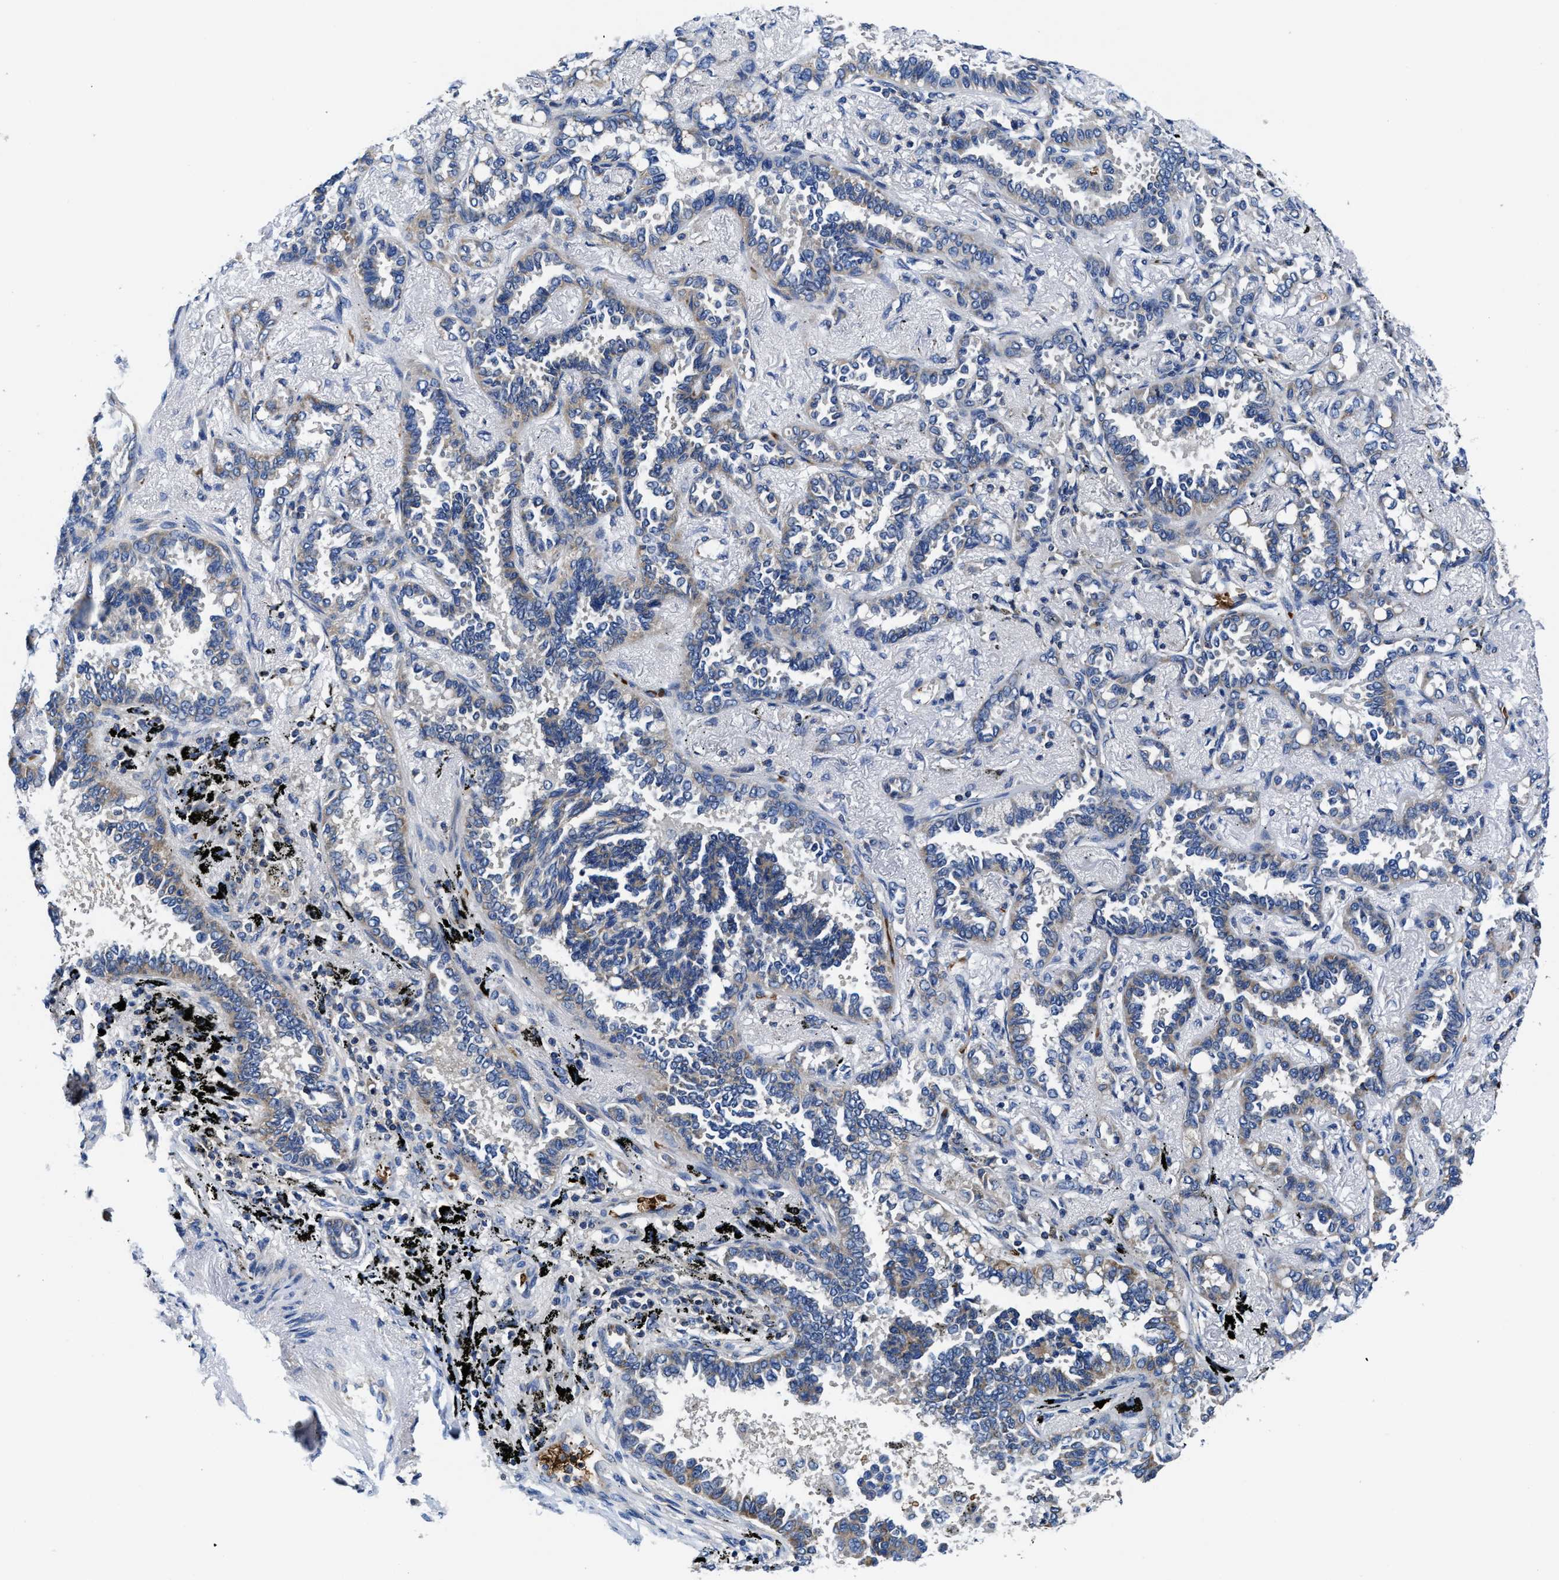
{"staining": {"intensity": "negative", "quantity": "none", "location": "none"}, "tissue": "lung cancer", "cell_type": "Tumor cells", "image_type": "cancer", "snomed": [{"axis": "morphology", "description": "Adenocarcinoma, NOS"}, {"axis": "topography", "description": "Lung"}], "caption": "Immunohistochemistry (IHC) of lung cancer displays no staining in tumor cells.", "gene": "PHLPP1", "patient": {"sex": "male", "age": 59}}